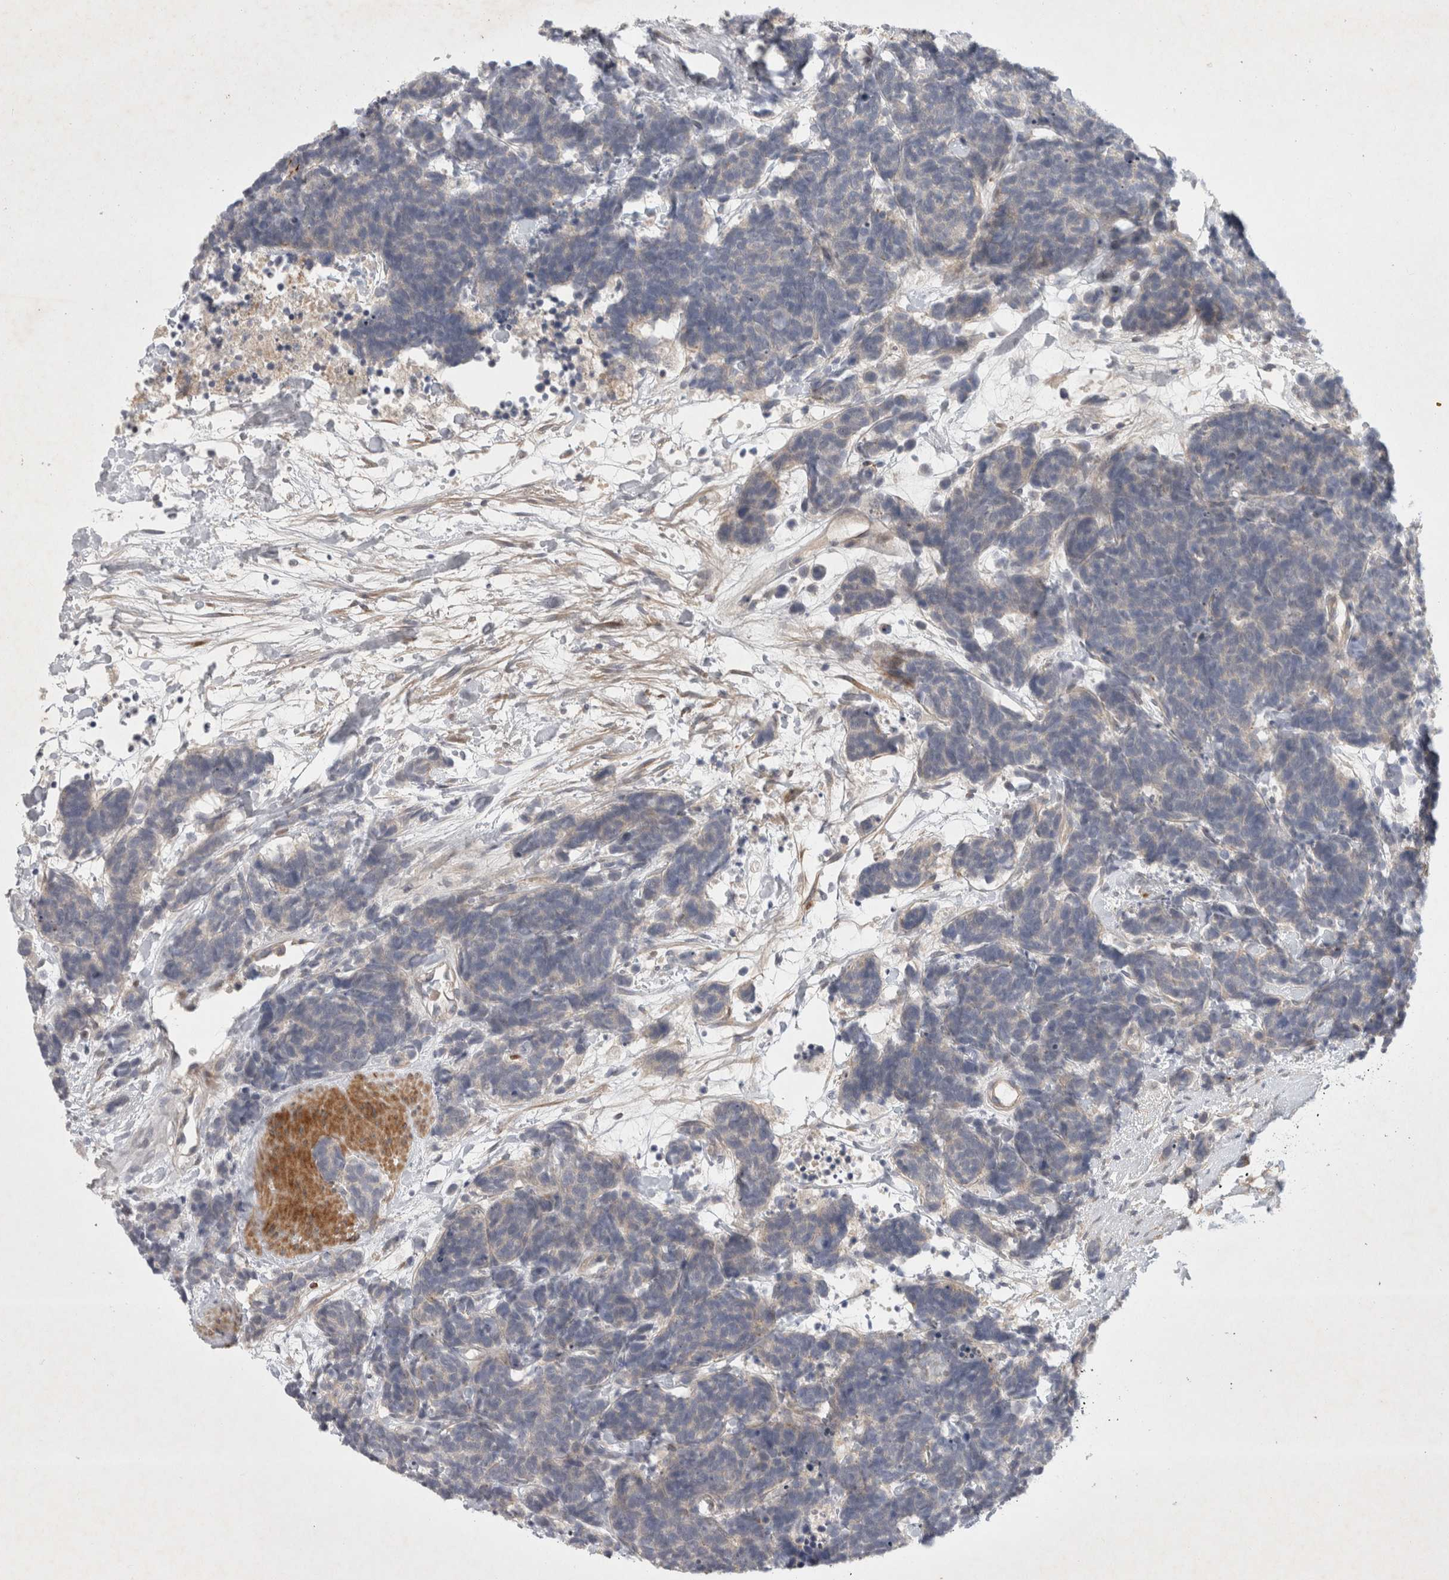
{"staining": {"intensity": "negative", "quantity": "none", "location": "none"}, "tissue": "carcinoid", "cell_type": "Tumor cells", "image_type": "cancer", "snomed": [{"axis": "morphology", "description": "Carcinoma, NOS"}, {"axis": "morphology", "description": "Carcinoid, malignant, NOS"}, {"axis": "topography", "description": "Urinary bladder"}], "caption": "Immunohistochemistry (IHC) histopathology image of human carcinoma stained for a protein (brown), which displays no staining in tumor cells.", "gene": "BZW2", "patient": {"sex": "male", "age": 57}}